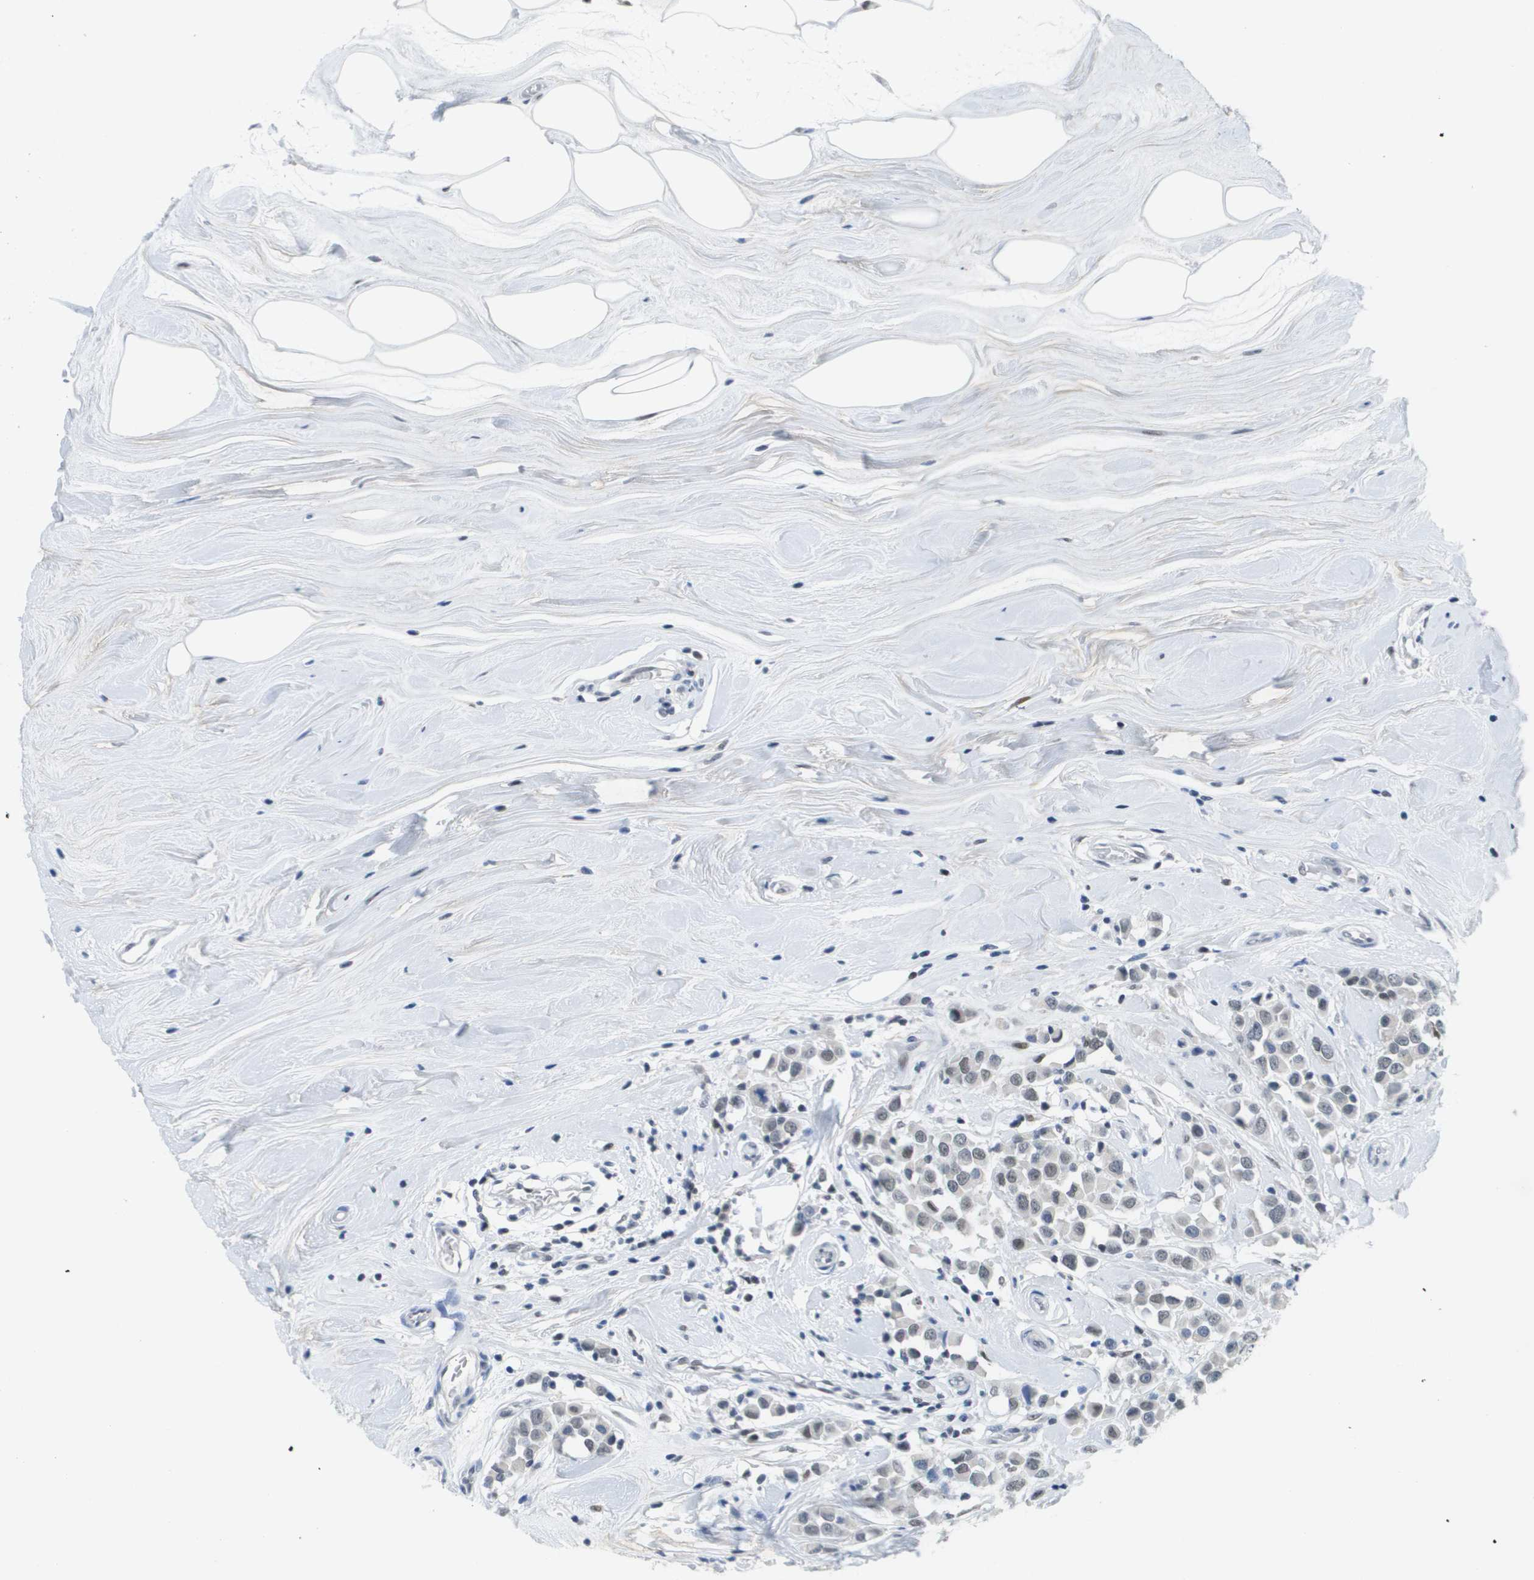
{"staining": {"intensity": "weak", "quantity": "25%-75%", "location": "nuclear"}, "tissue": "breast cancer", "cell_type": "Tumor cells", "image_type": "cancer", "snomed": [{"axis": "morphology", "description": "Duct carcinoma"}, {"axis": "topography", "description": "Breast"}], "caption": "Brown immunohistochemical staining in intraductal carcinoma (breast) displays weak nuclear positivity in about 25%-75% of tumor cells. (brown staining indicates protein expression, while blue staining denotes nuclei).", "gene": "TP53RK", "patient": {"sex": "female", "age": 61}}